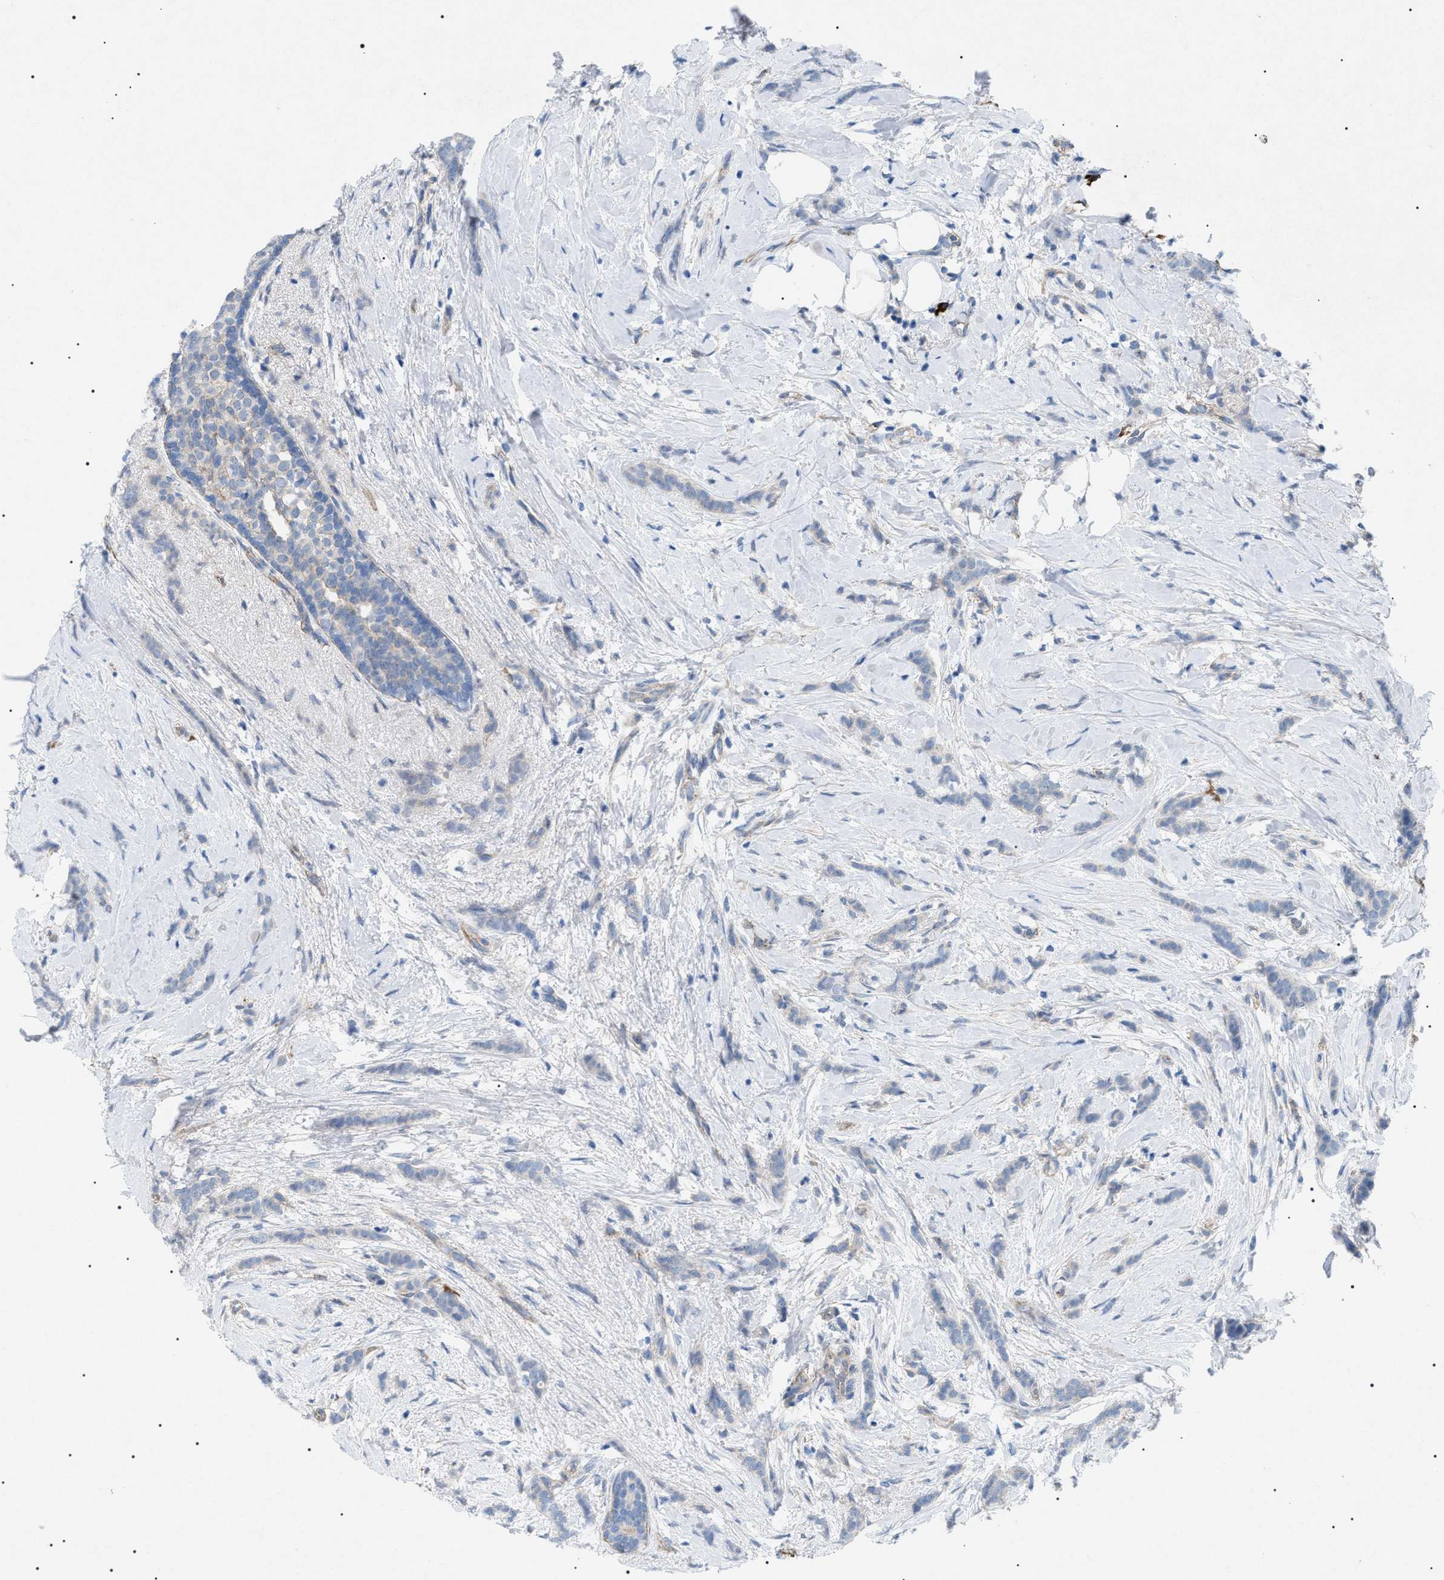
{"staining": {"intensity": "negative", "quantity": "none", "location": "none"}, "tissue": "breast cancer", "cell_type": "Tumor cells", "image_type": "cancer", "snomed": [{"axis": "morphology", "description": "Lobular carcinoma, in situ"}, {"axis": "morphology", "description": "Lobular carcinoma"}, {"axis": "topography", "description": "Breast"}], "caption": "Immunohistochemistry of human lobular carcinoma (breast) demonstrates no staining in tumor cells. (DAB IHC, high magnification).", "gene": "ADAMTS1", "patient": {"sex": "female", "age": 41}}